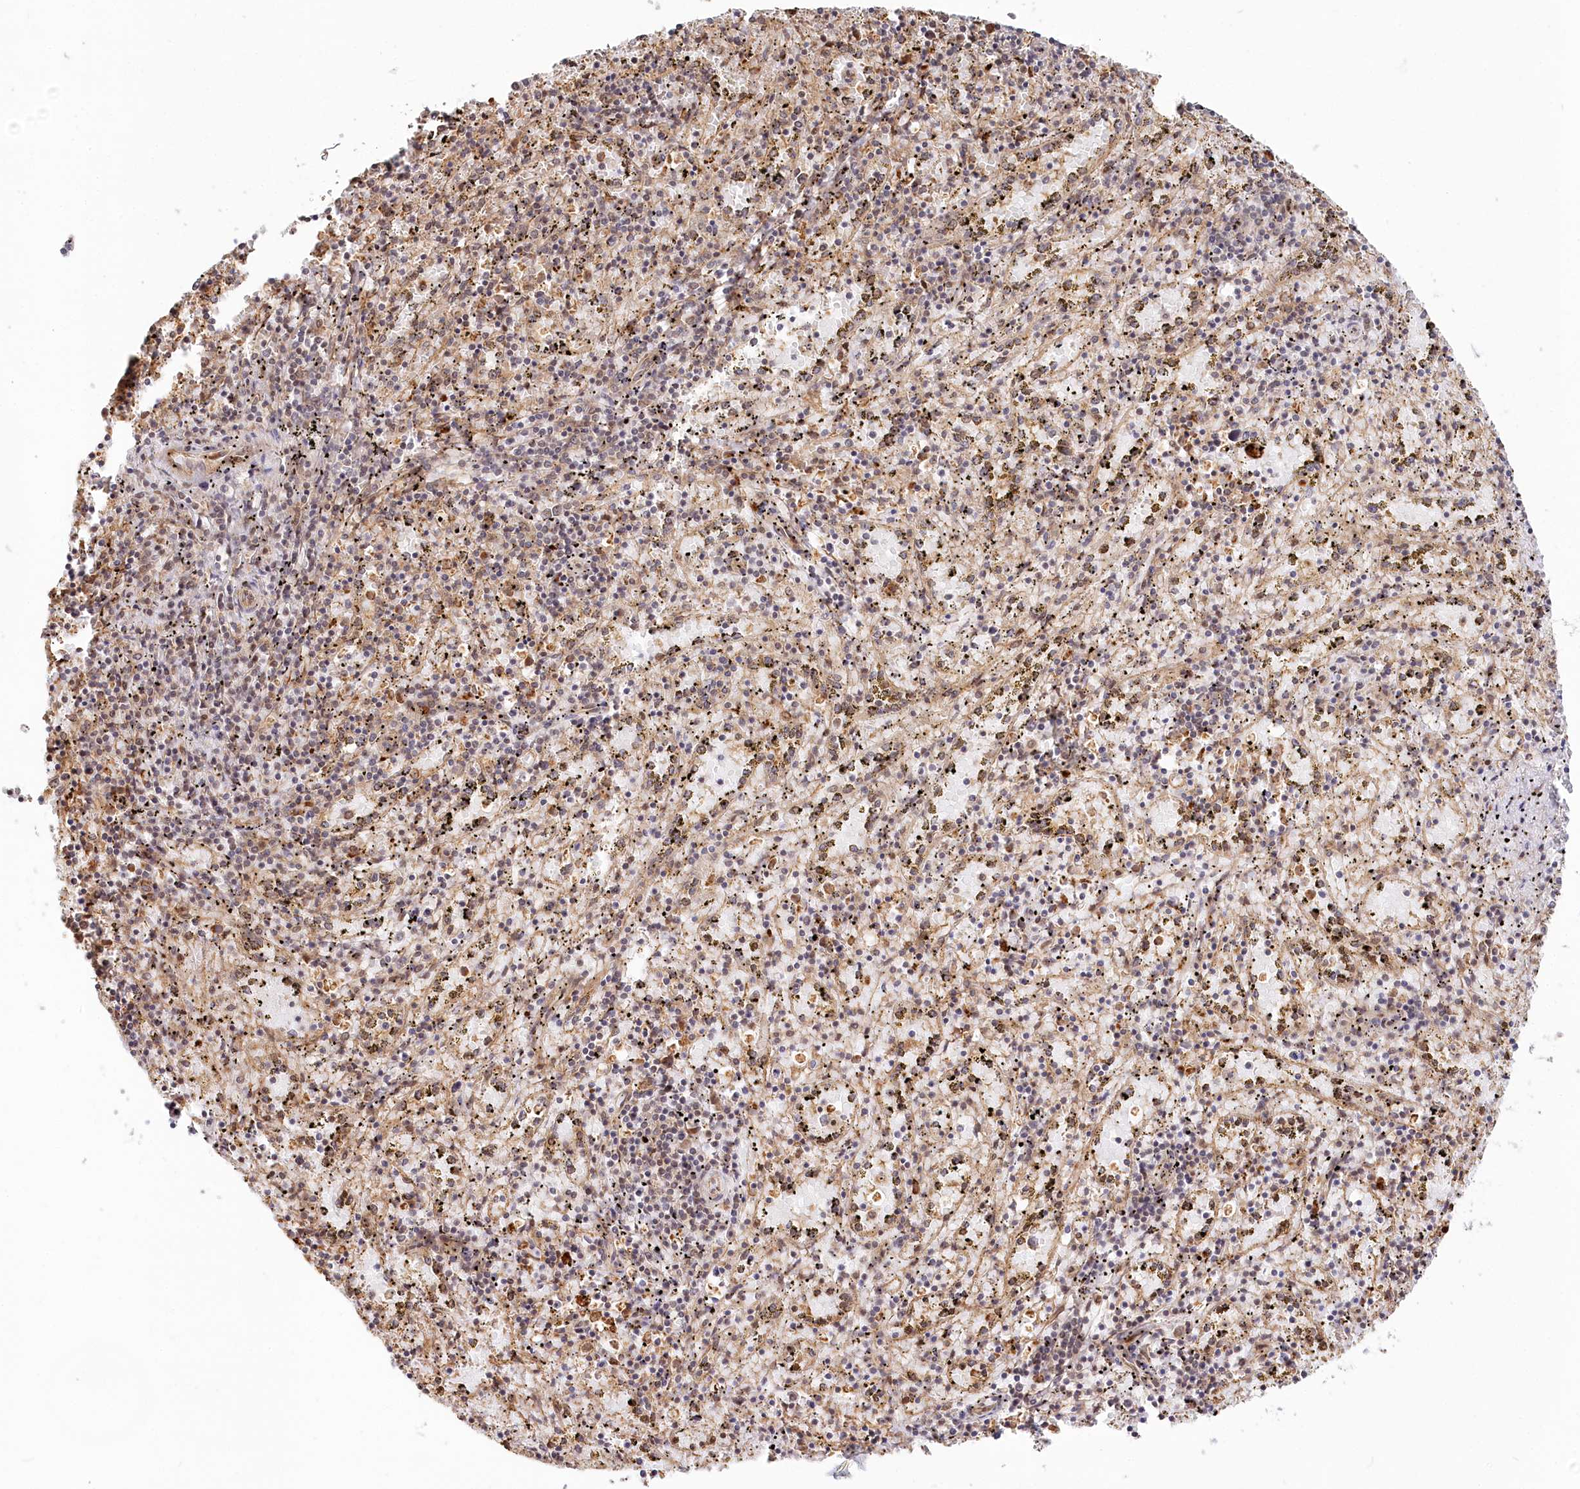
{"staining": {"intensity": "weak", "quantity": "<25%", "location": "cytoplasmic/membranous"}, "tissue": "spleen", "cell_type": "Cells in red pulp", "image_type": "normal", "snomed": [{"axis": "morphology", "description": "Normal tissue, NOS"}, {"axis": "topography", "description": "Spleen"}], "caption": "High magnification brightfield microscopy of unremarkable spleen stained with DAB (3,3'-diaminobenzidine) (brown) and counterstained with hematoxylin (blue): cells in red pulp show no significant positivity.", "gene": "CEP70", "patient": {"sex": "male", "age": 11}}